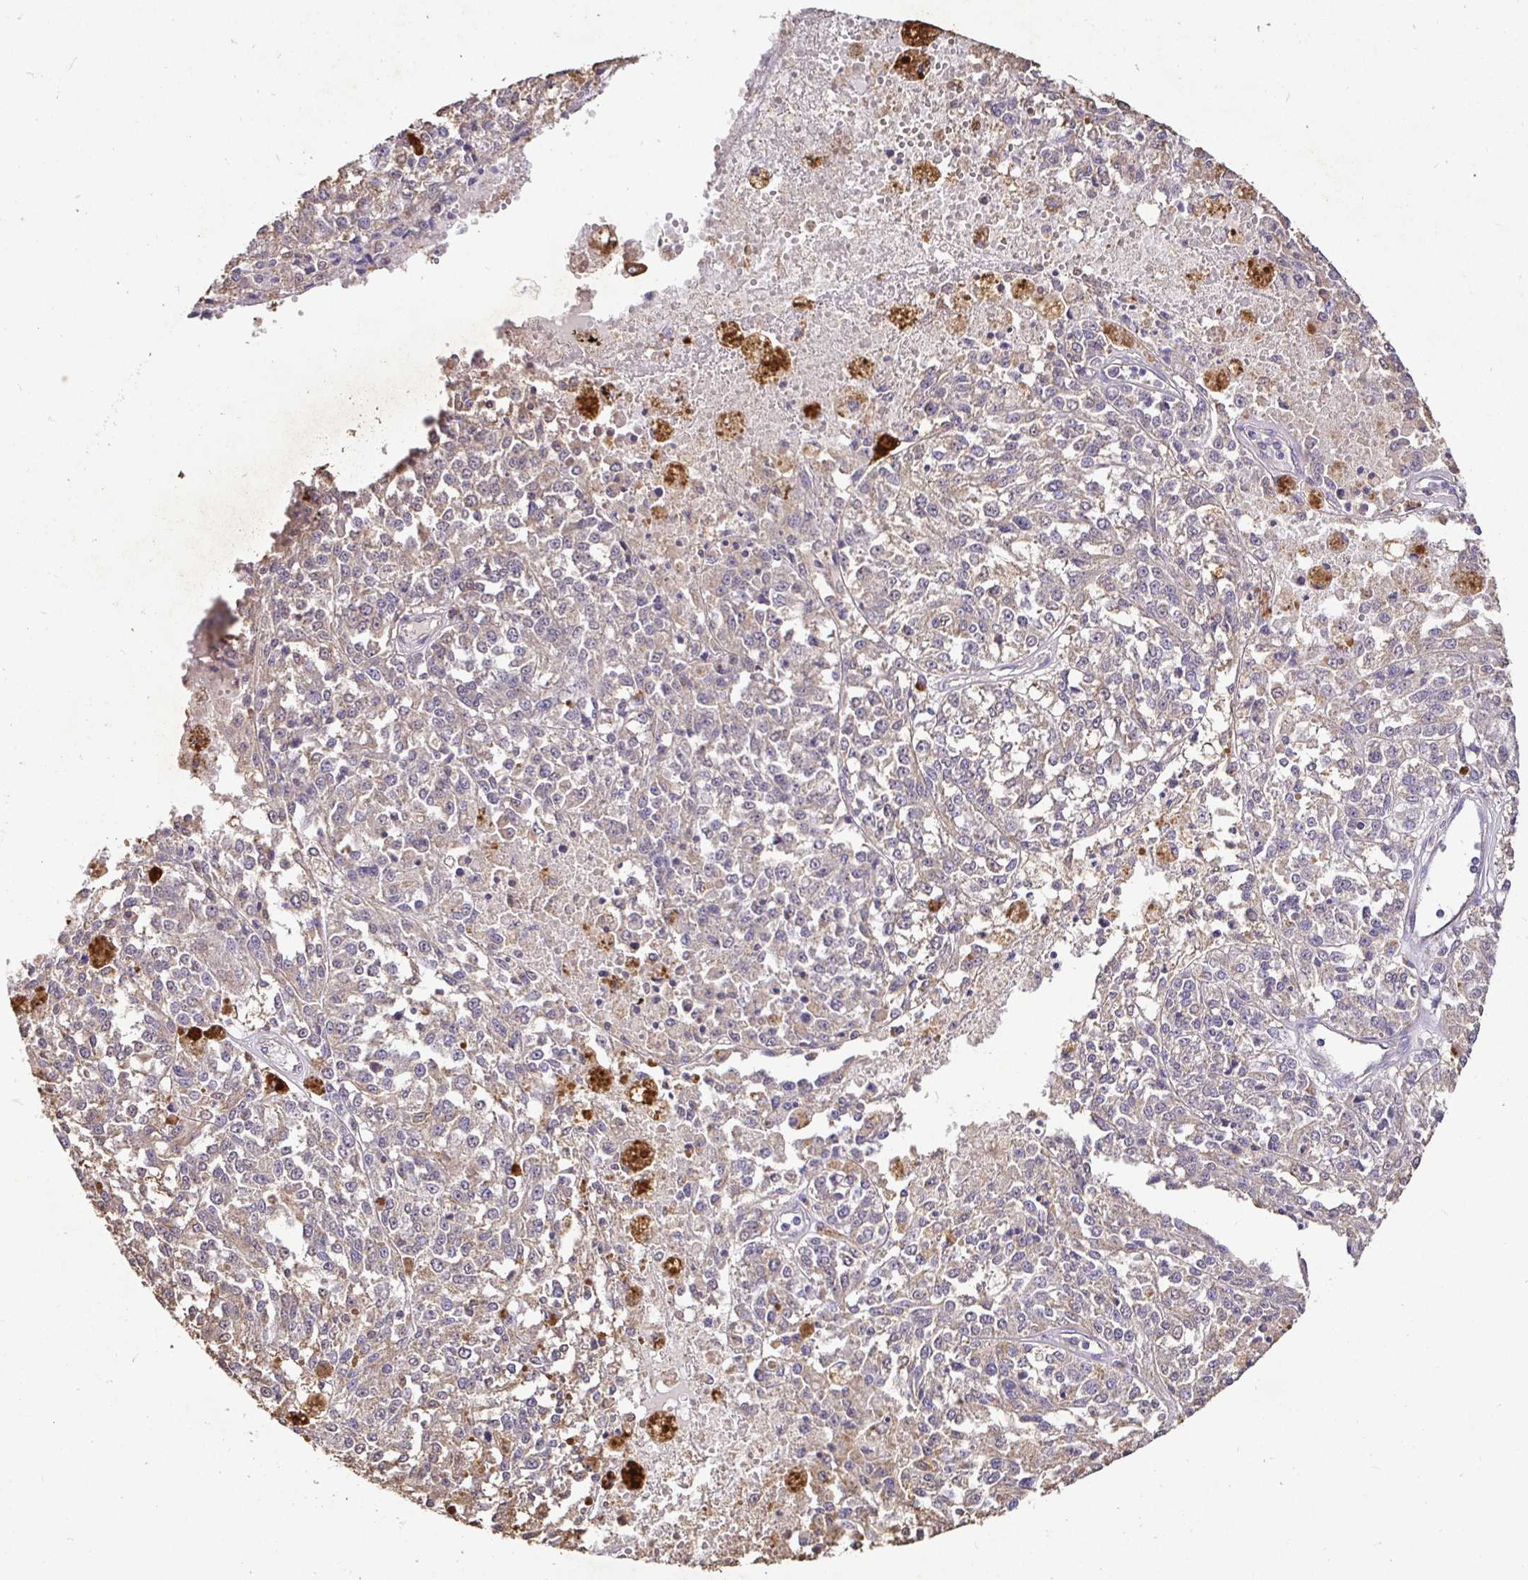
{"staining": {"intensity": "negative", "quantity": "none", "location": "none"}, "tissue": "melanoma", "cell_type": "Tumor cells", "image_type": "cancer", "snomed": [{"axis": "morphology", "description": "Malignant melanoma, Metastatic site"}, {"axis": "topography", "description": "Lymph node"}], "caption": "Micrograph shows no protein positivity in tumor cells of melanoma tissue.", "gene": "MAPK8IP3", "patient": {"sex": "female", "age": 64}}